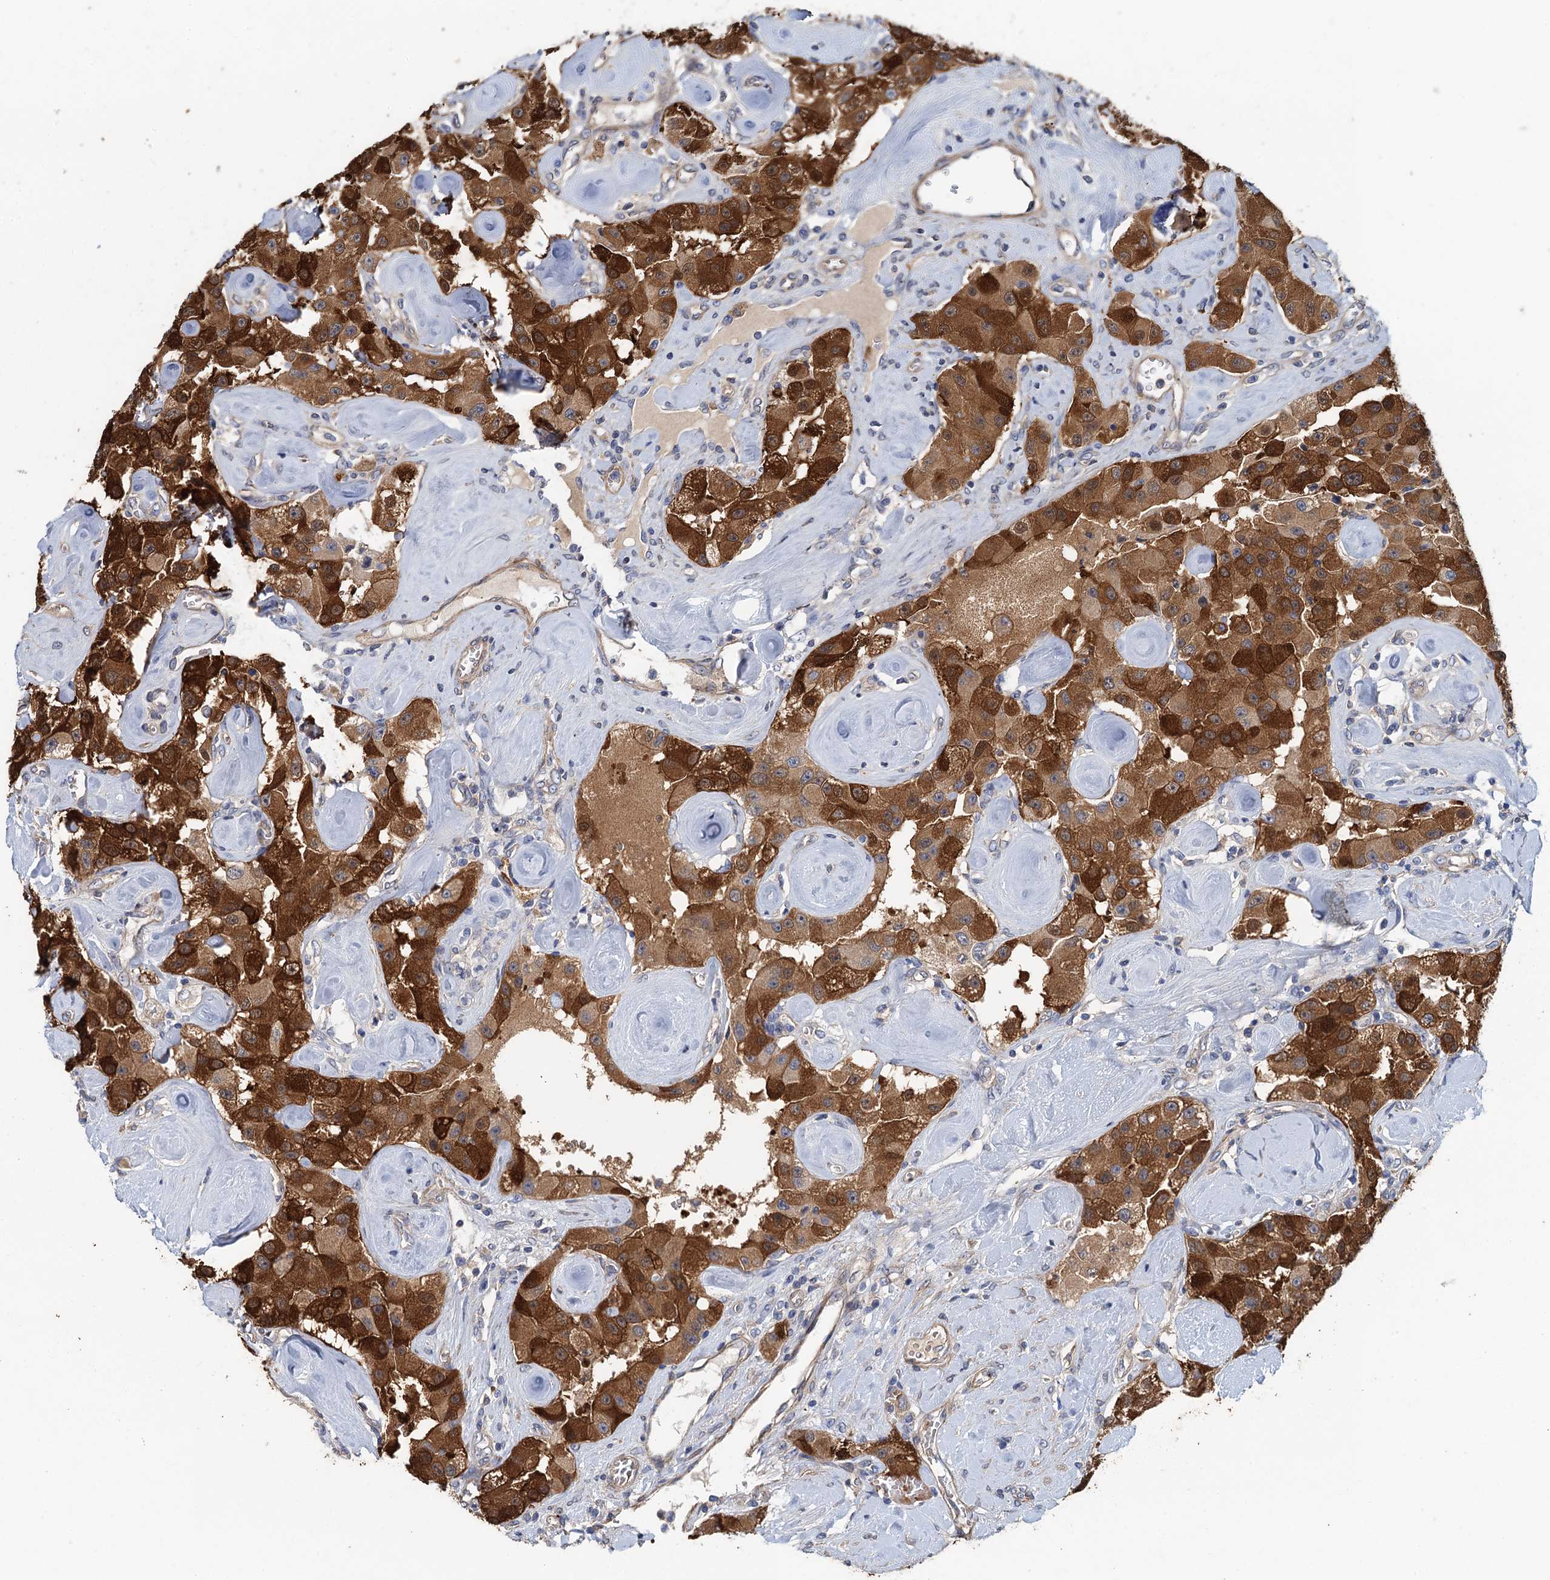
{"staining": {"intensity": "strong", "quantity": ">75%", "location": "cytoplasmic/membranous"}, "tissue": "carcinoid", "cell_type": "Tumor cells", "image_type": "cancer", "snomed": [{"axis": "morphology", "description": "Carcinoid, malignant, NOS"}, {"axis": "topography", "description": "Pancreas"}], "caption": "Carcinoid (malignant) stained with a protein marker displays strong staining in tumor cells.", "gene": "RSAD2", "patient": {"sex": "male", "age": 41}}